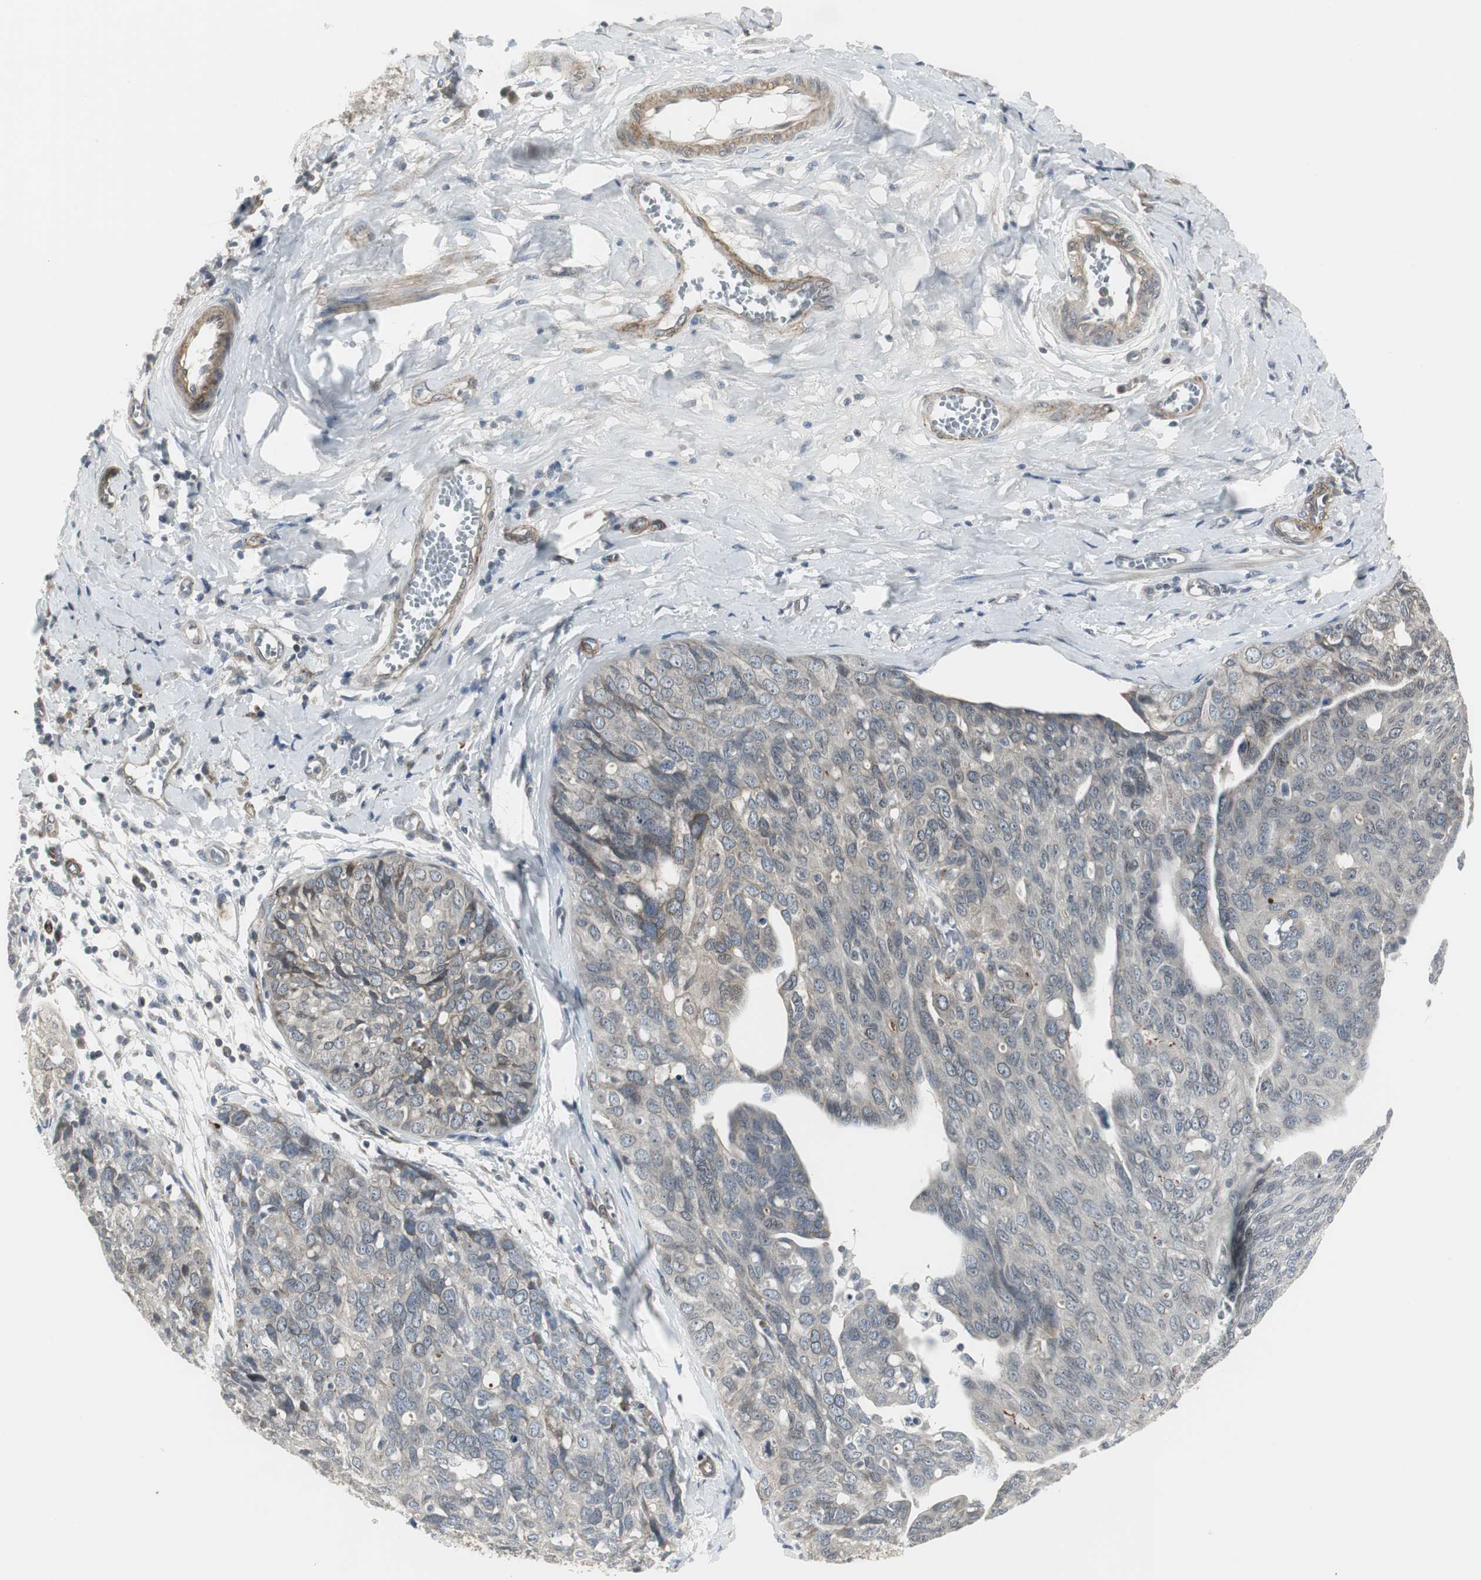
{"staining": {"intensity": "weak", "quantity": "<25%", "location": "cytoplasmic/membranous"}, "tissue": "ovarian cancer", "cell_type": "Tumor cells", "image_type": "cancer", "snomed": [{"axis": "morphology", "description": "Carcinoma, endometroid"}, {"axis": "topography", "description": "Ovary"}], "caption": "Image shows no significant protein positivity in tumor cells of ovarian cancer.", "gene": "SCYL3", "patient": {"sex": "female", "age": 60}}